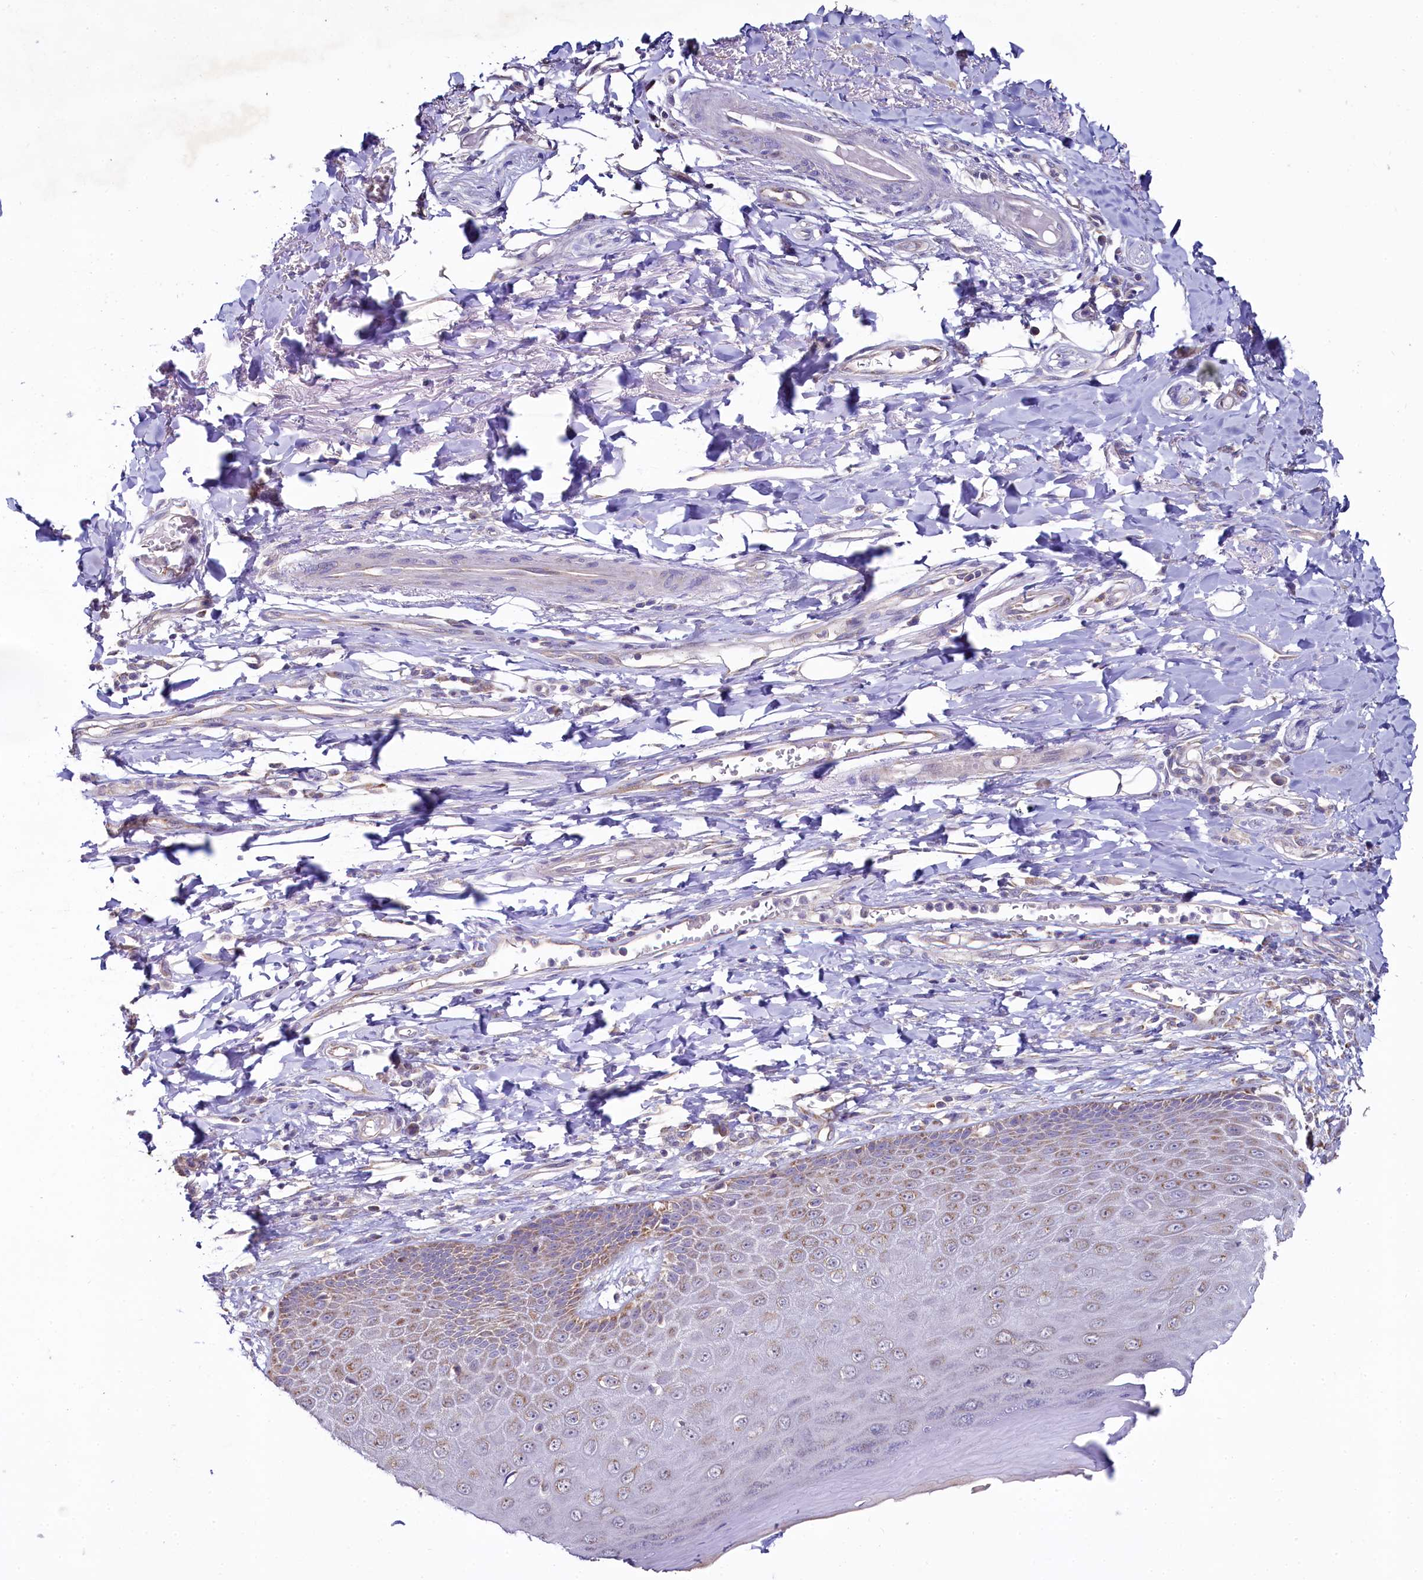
{"staining": {"intensity": "moderate", "quantity": "25%-75%", "location": "cytoplasmic/membranous"}, "tissue": "skin", "cell_type": "Epidermal cells", "image_type": "normal", "snomed": [{"axis": "morphology", "description": "Normal tissue, NOS"}, {"axis": "topography", "description": "Anal"}], "caption": "Immunohistochemistry (IHC) of normal human skin demonstrates medium levels of moderate cytoplasmic/membranous expression in approximately 25%-75% of epidermal cells.", "gene": "MRPL57", "patient": {"sex": "male", "age": 78}}